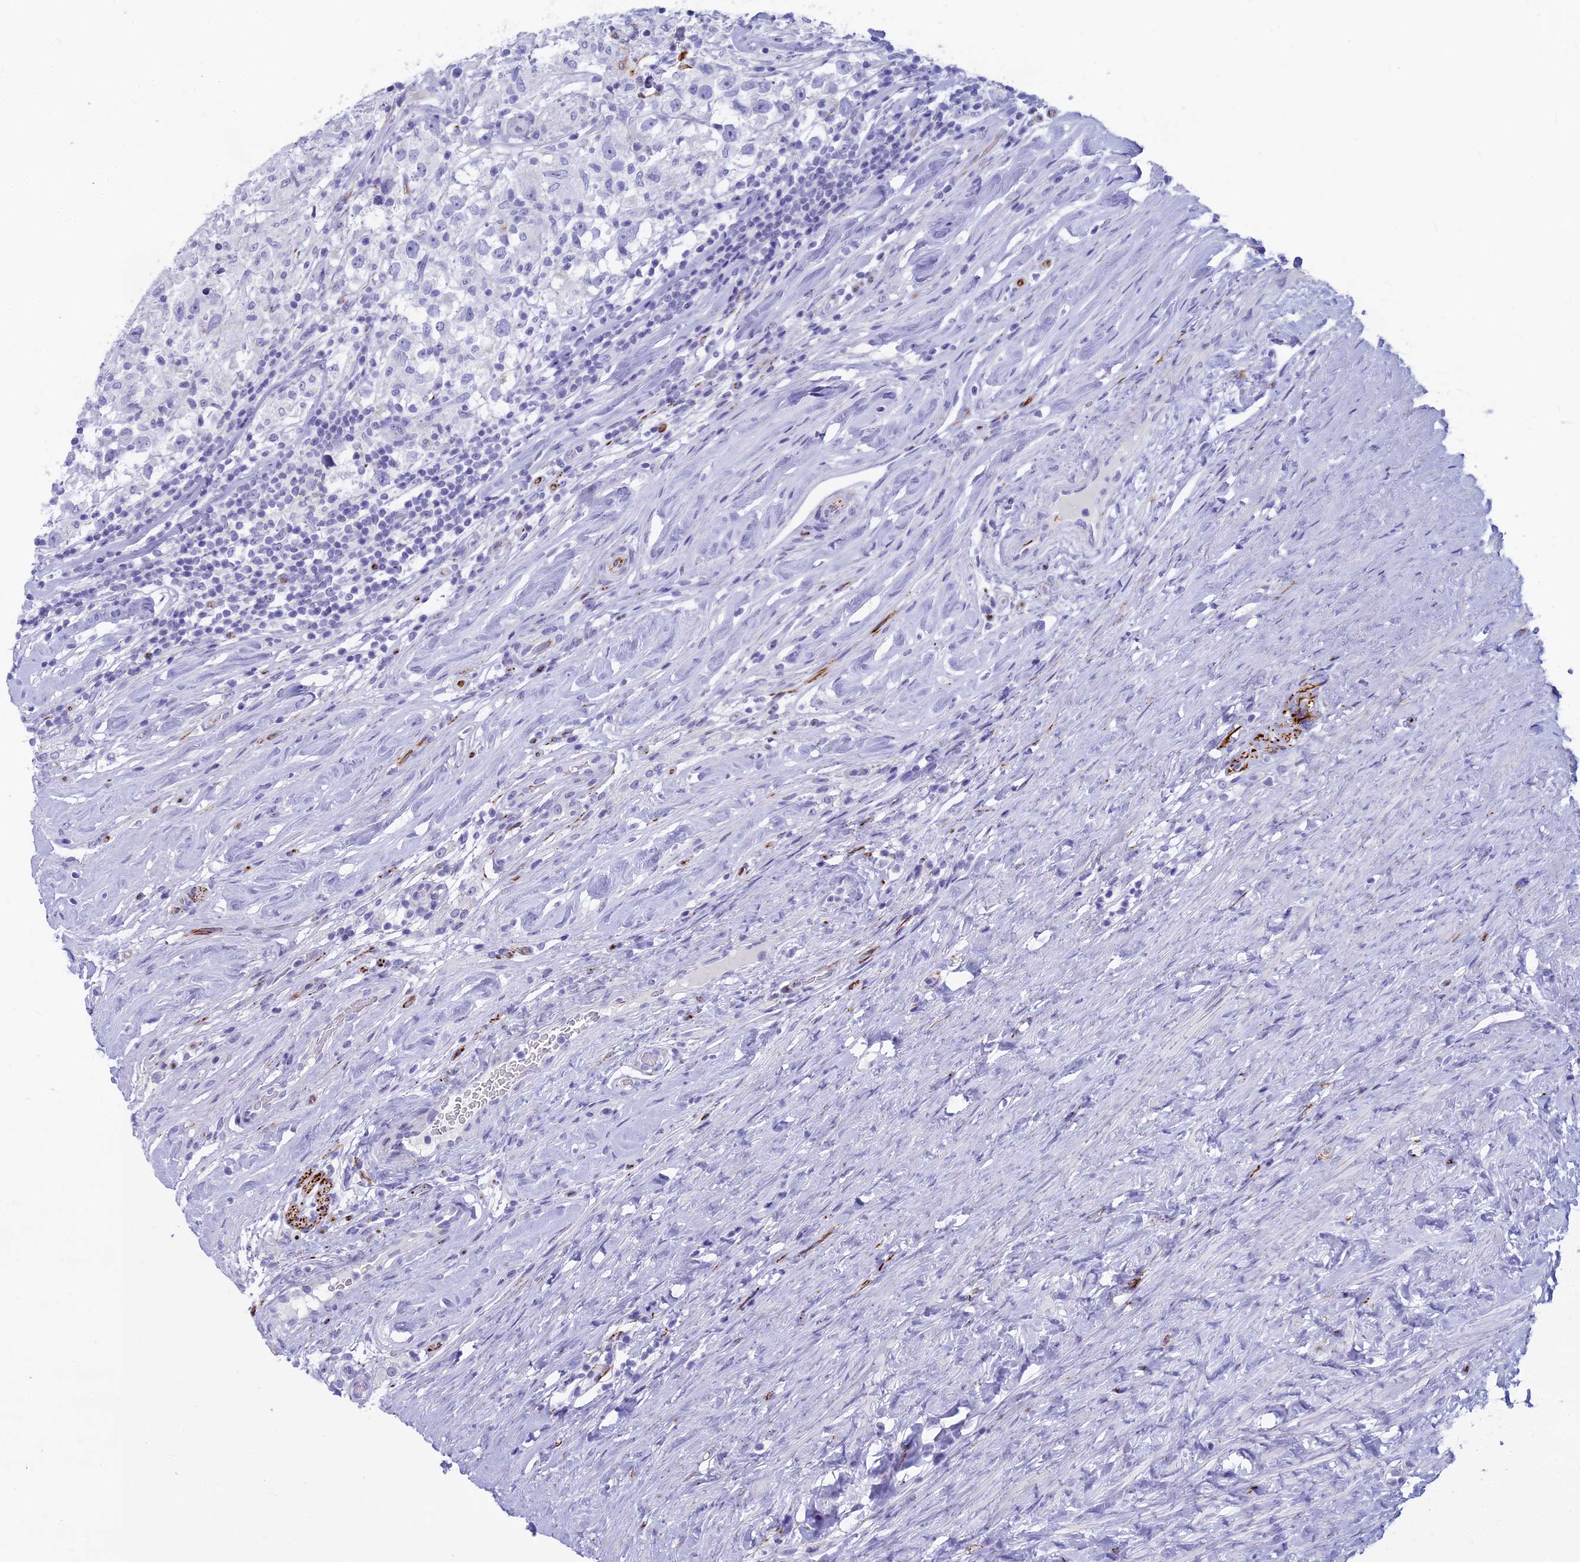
{"staining": {"intensity": "negative", "quantity": "none", "location": "none"}, "tissue": "testis cancer", "cell_type": "Tumor cells", "image_type": "cancer", "snomed": [{"axis": "morphology", "description": "Seminoma, NOS"}, {"axis": "topography", "description": "Testis"}], "caption": "IHC image of human seminoma (testis) stained for a protein (brown), which displays no expression in tumor cells. (DAB IHC with hematoxylin counter stain).", "gene": "EVI2A", "patient": {"sex": "male", "age": 46}}